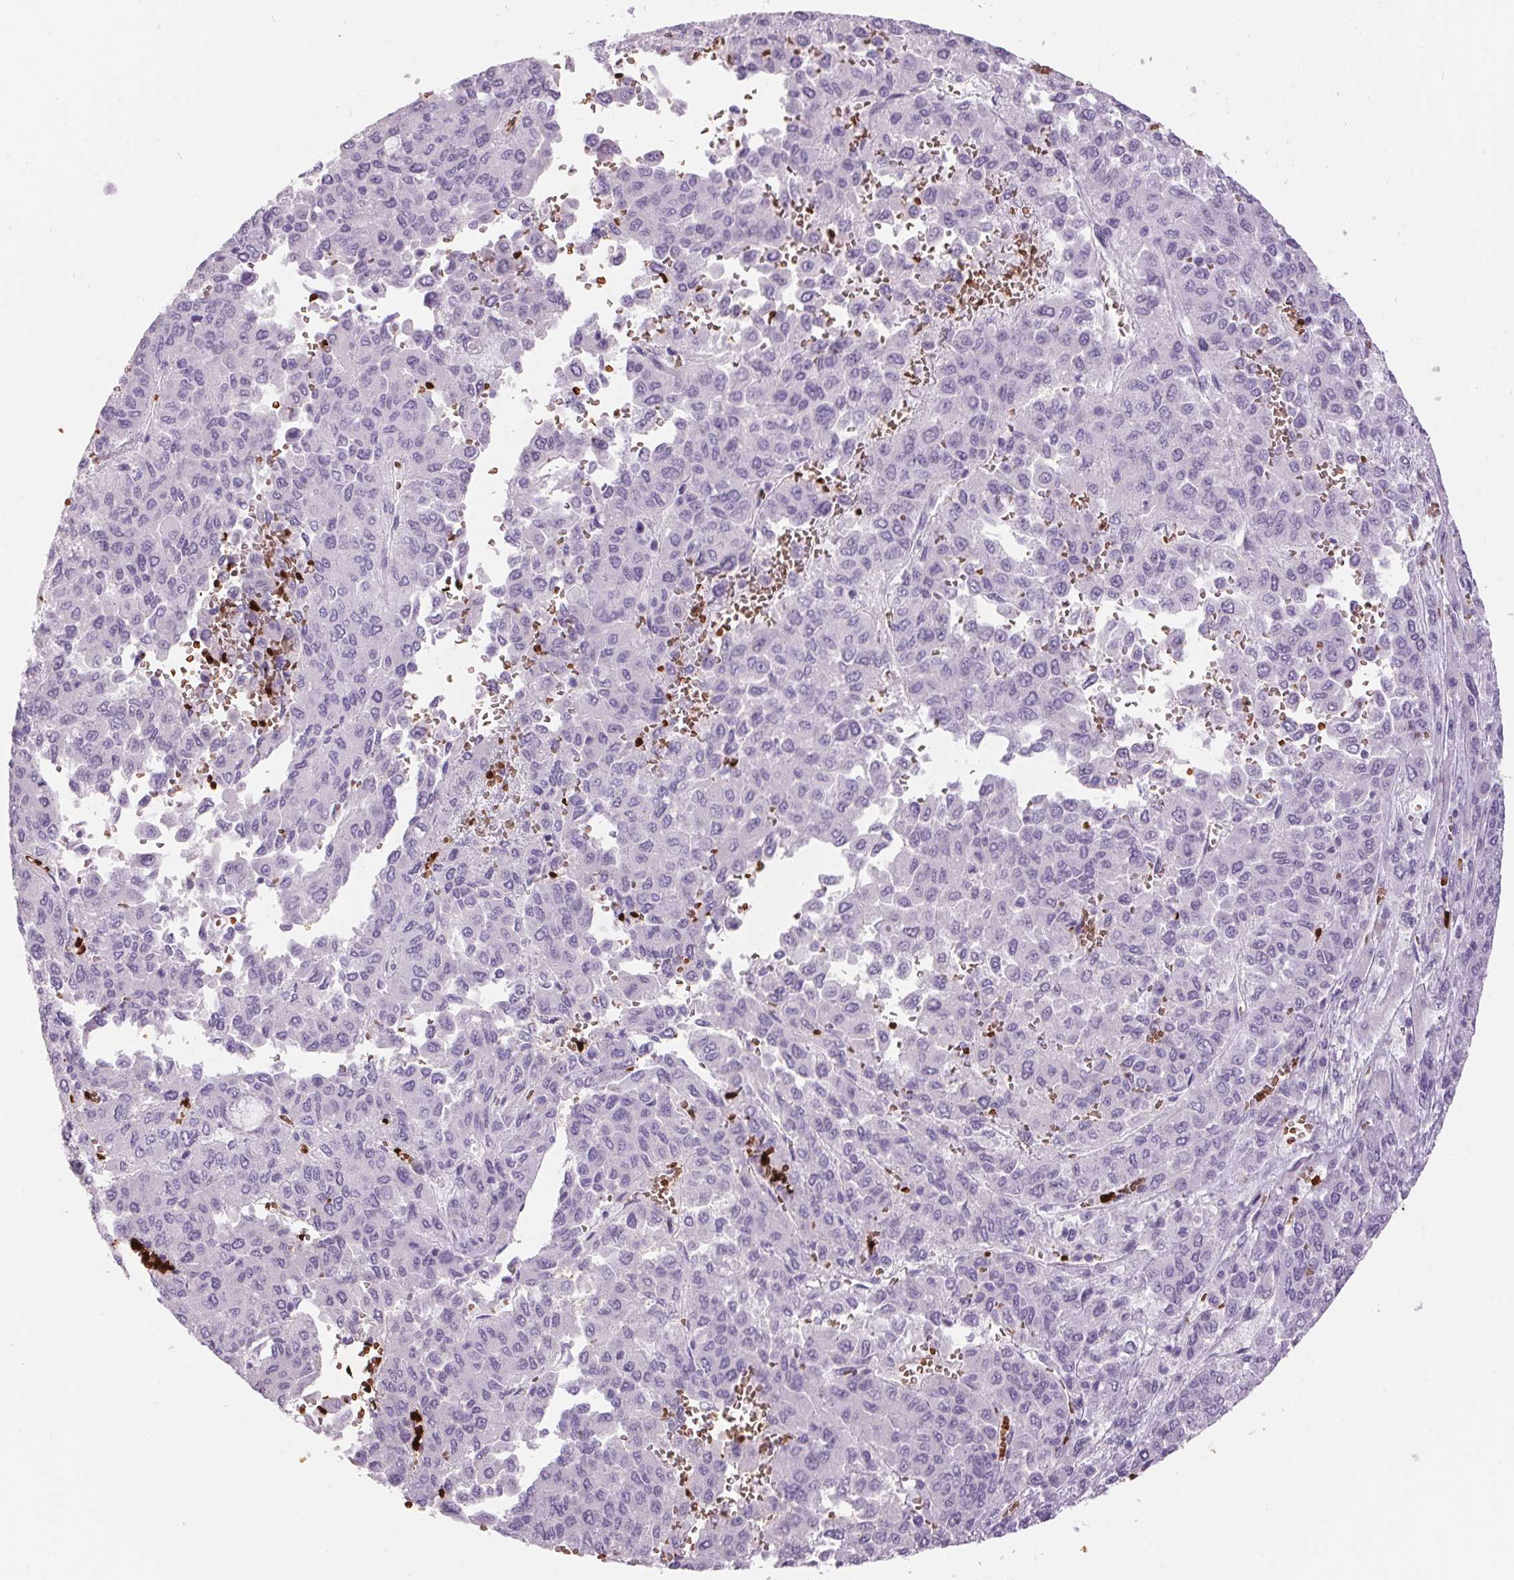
{"staining": {"intensity": "negative", "quantity": "none", "location": "none"}, "tissue": "liver cancer", "cell_type": "Tumor cells", "image_type": "cancer", "snomed": [{"axis": "morphology", "description": "Carcinoma, Hepatocellular, NOS"}, {"axis": "topography", "description": "Liver"}], "caption": "The histopathology image exhibits no staining of tumor cells in hepatocellular carcinoma (liver).", "gene": "HBQ1", "patient": {"sex": "female", "age": 41}}